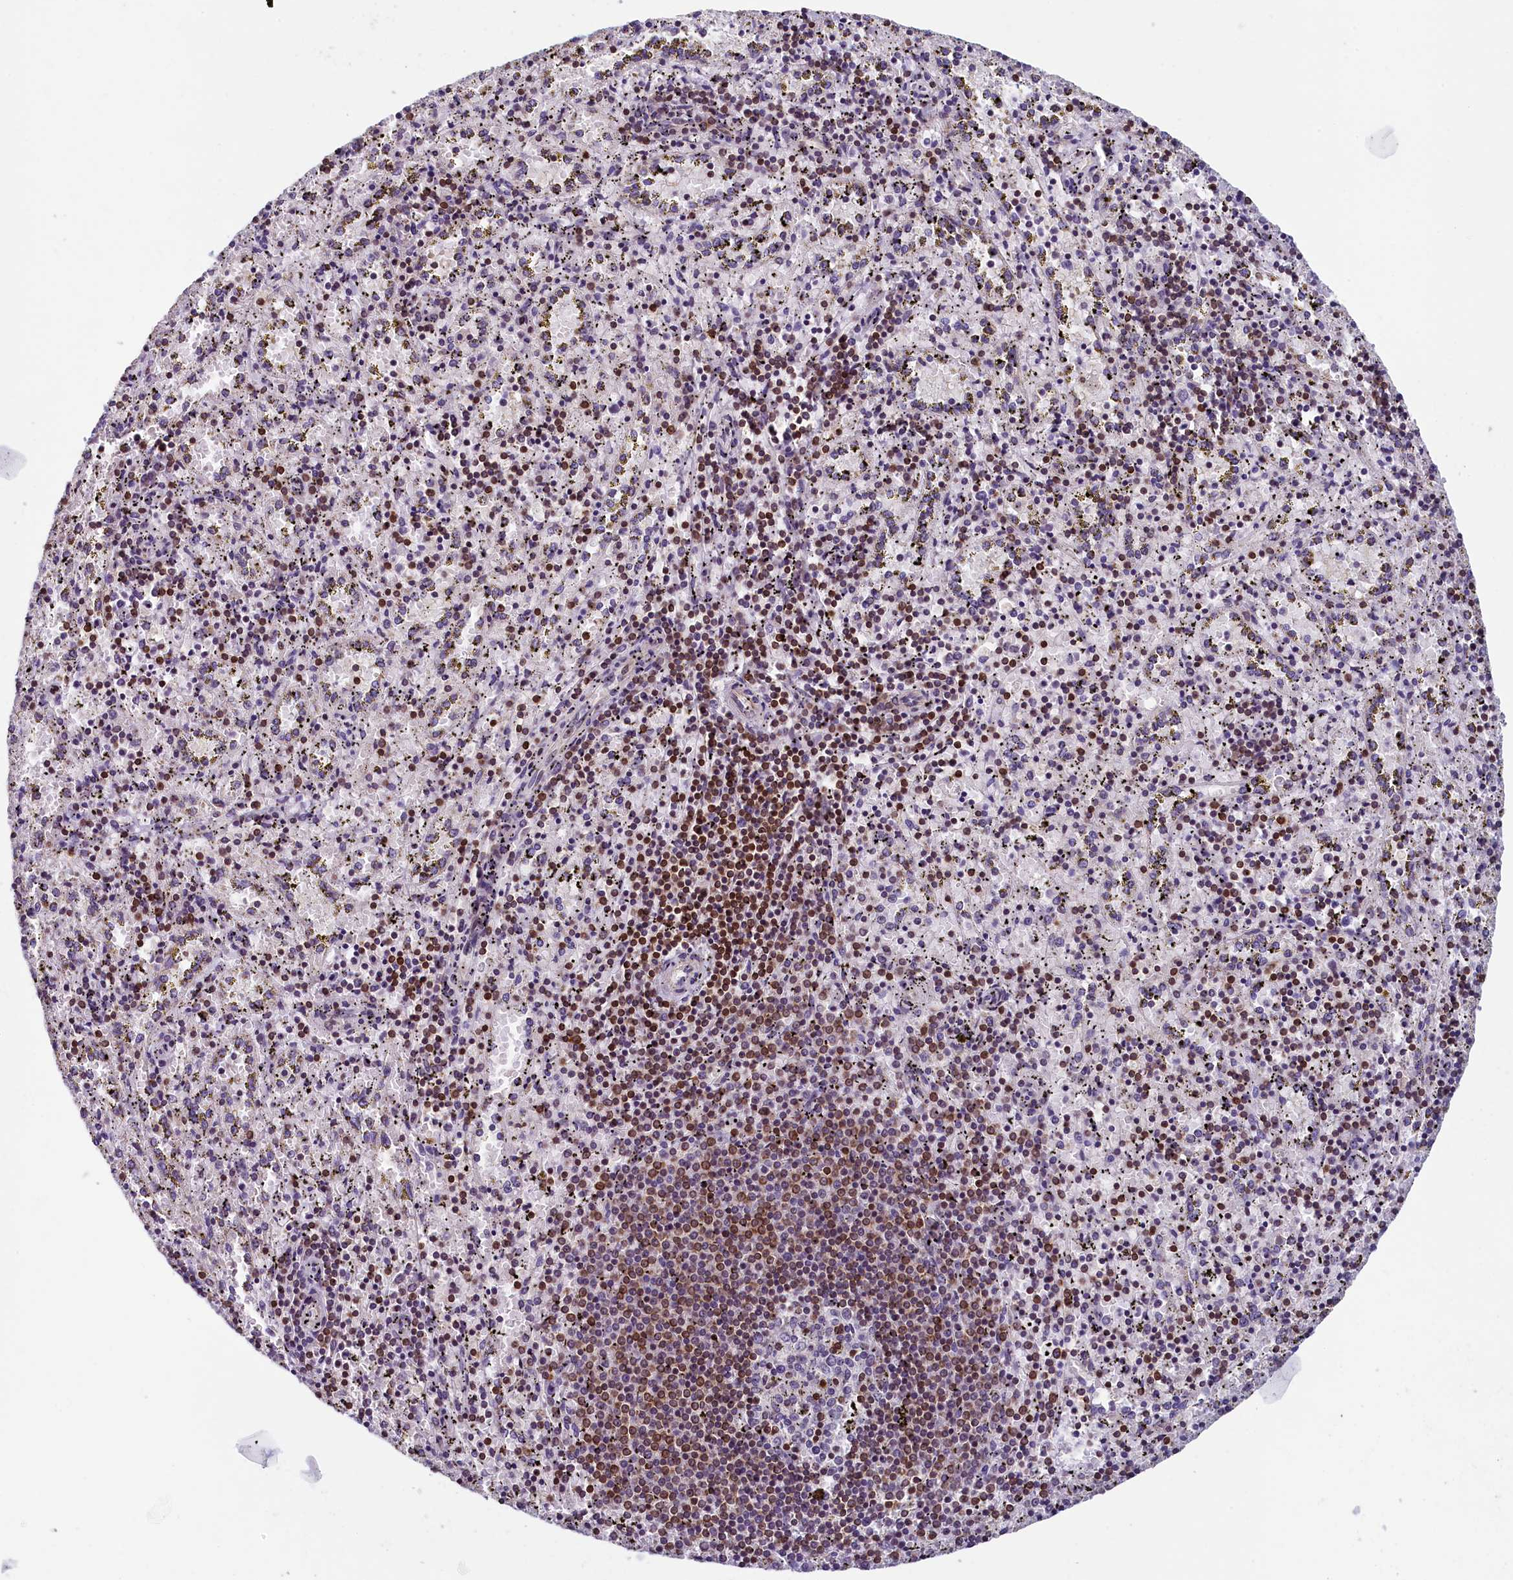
{"staining": {"intensity": "moderate", "quantity": "<25%", "location": "cytoplasmic/membranous"}, "tissue": "spleen", "cell_type": "Cells in red pulp", "image_type": "normal", "snomed": [{"axis": "morphology", "description": "Normal tissue, NOS"}, {"axis": "topography", "description": "Spleen"}], "caption": "The micrograph demonstrates a brown stain indicating the presence of a protein in the cytoplasmic/membranous of cells in red pulp in spleen. Ihc stains the protein of interest in brown and the nuclei are stained blue.", "gene": "TRAF3IP3", "patient": {"sex": "male", "age": 11}}